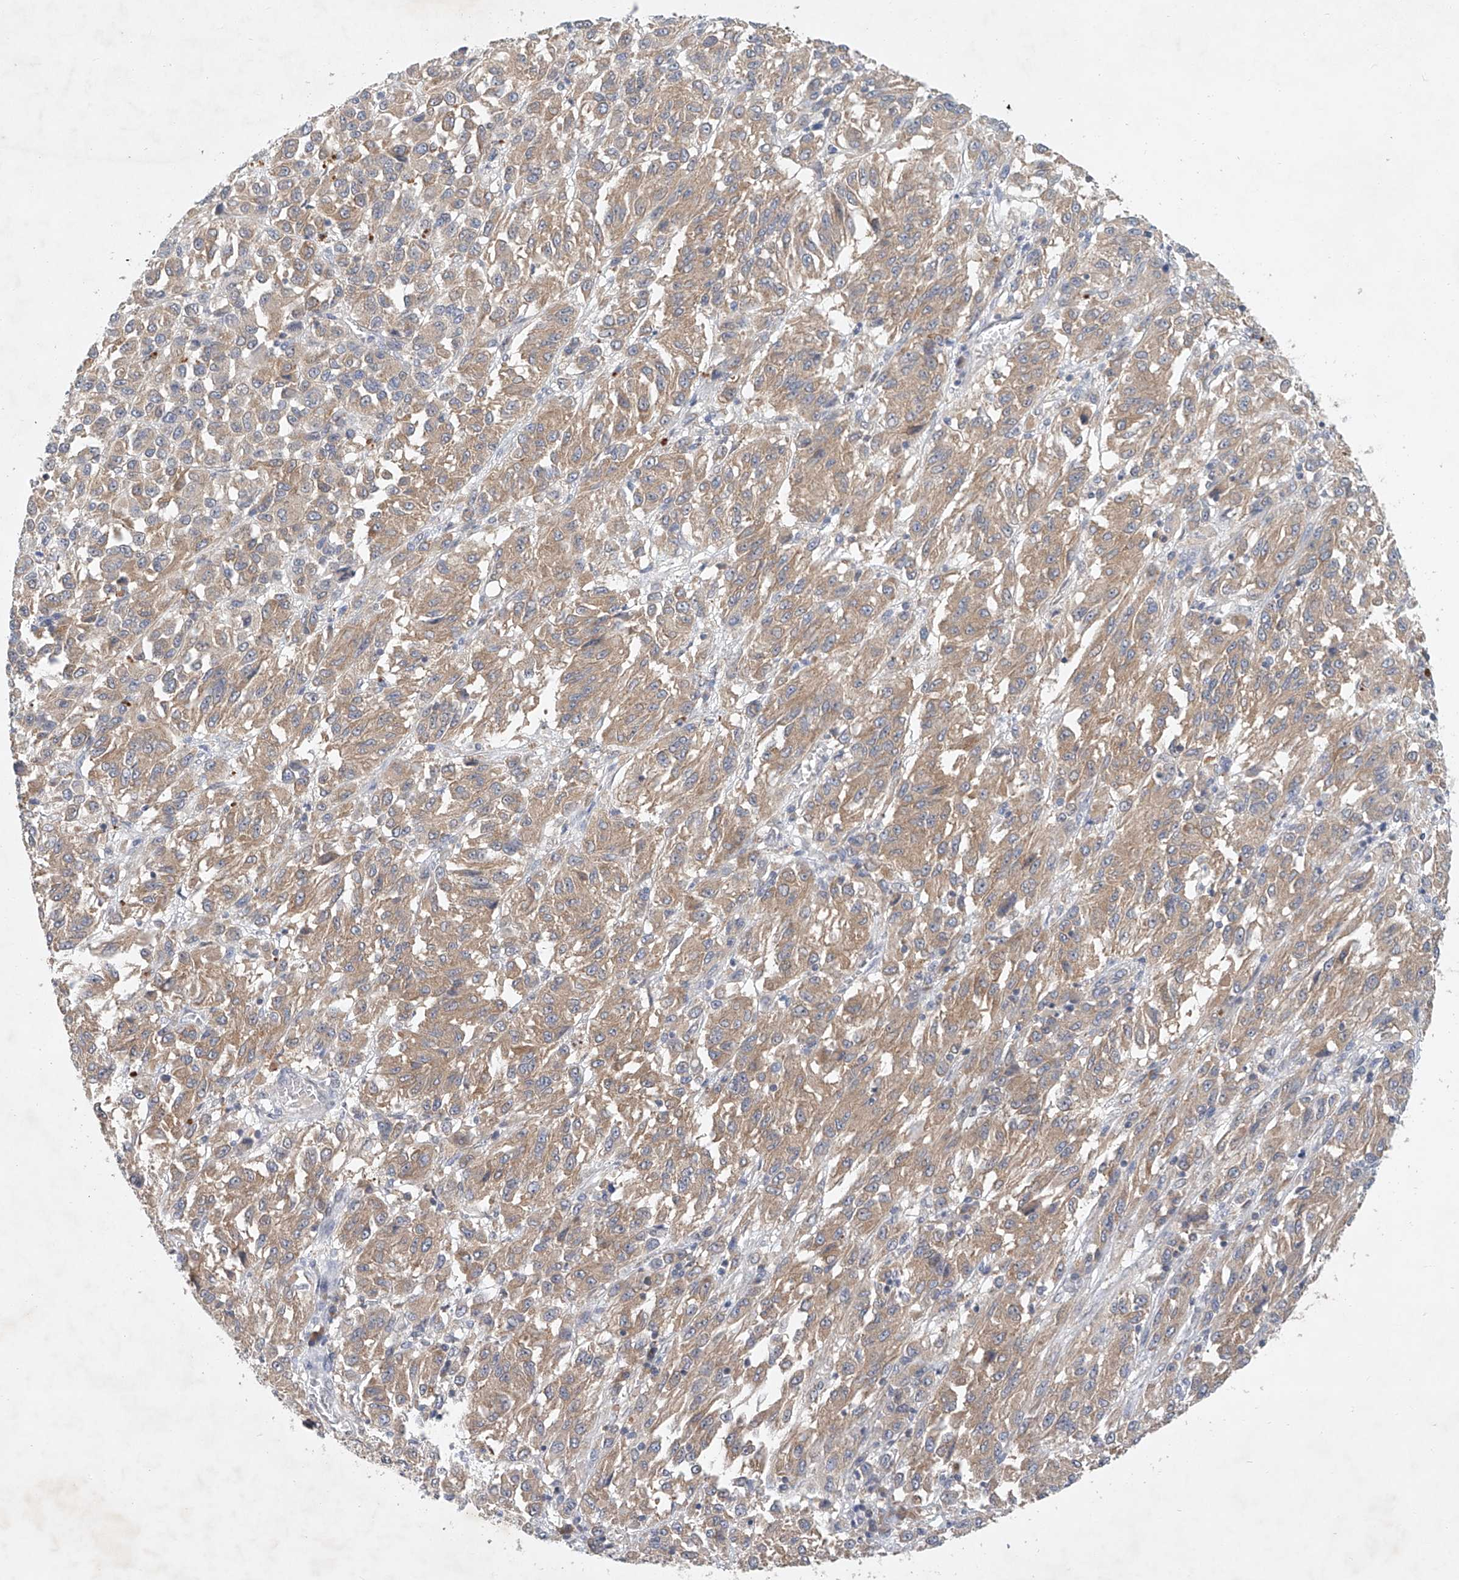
{"staining": {"intensity": "moderate", "quantity": ">75%", "location": "cytoplasmic/membranous"}, "tissue": "melanoma", "cell_type": "Tumor cells", "image_type": "cancer", "snomed": [{"axis": "morphology", "description": "Malignant melanoma, Metastatic site"}, {"axis": "topography", "description": "Lung"}], "caption": "Immunohistochemical staining of melanoma demonstrates moderate cytoplasmic/membranous protein expression in about >75% of tumor cells.", "gene": "CARMIL1", "patient": {"sex": "male", "age": 64}}